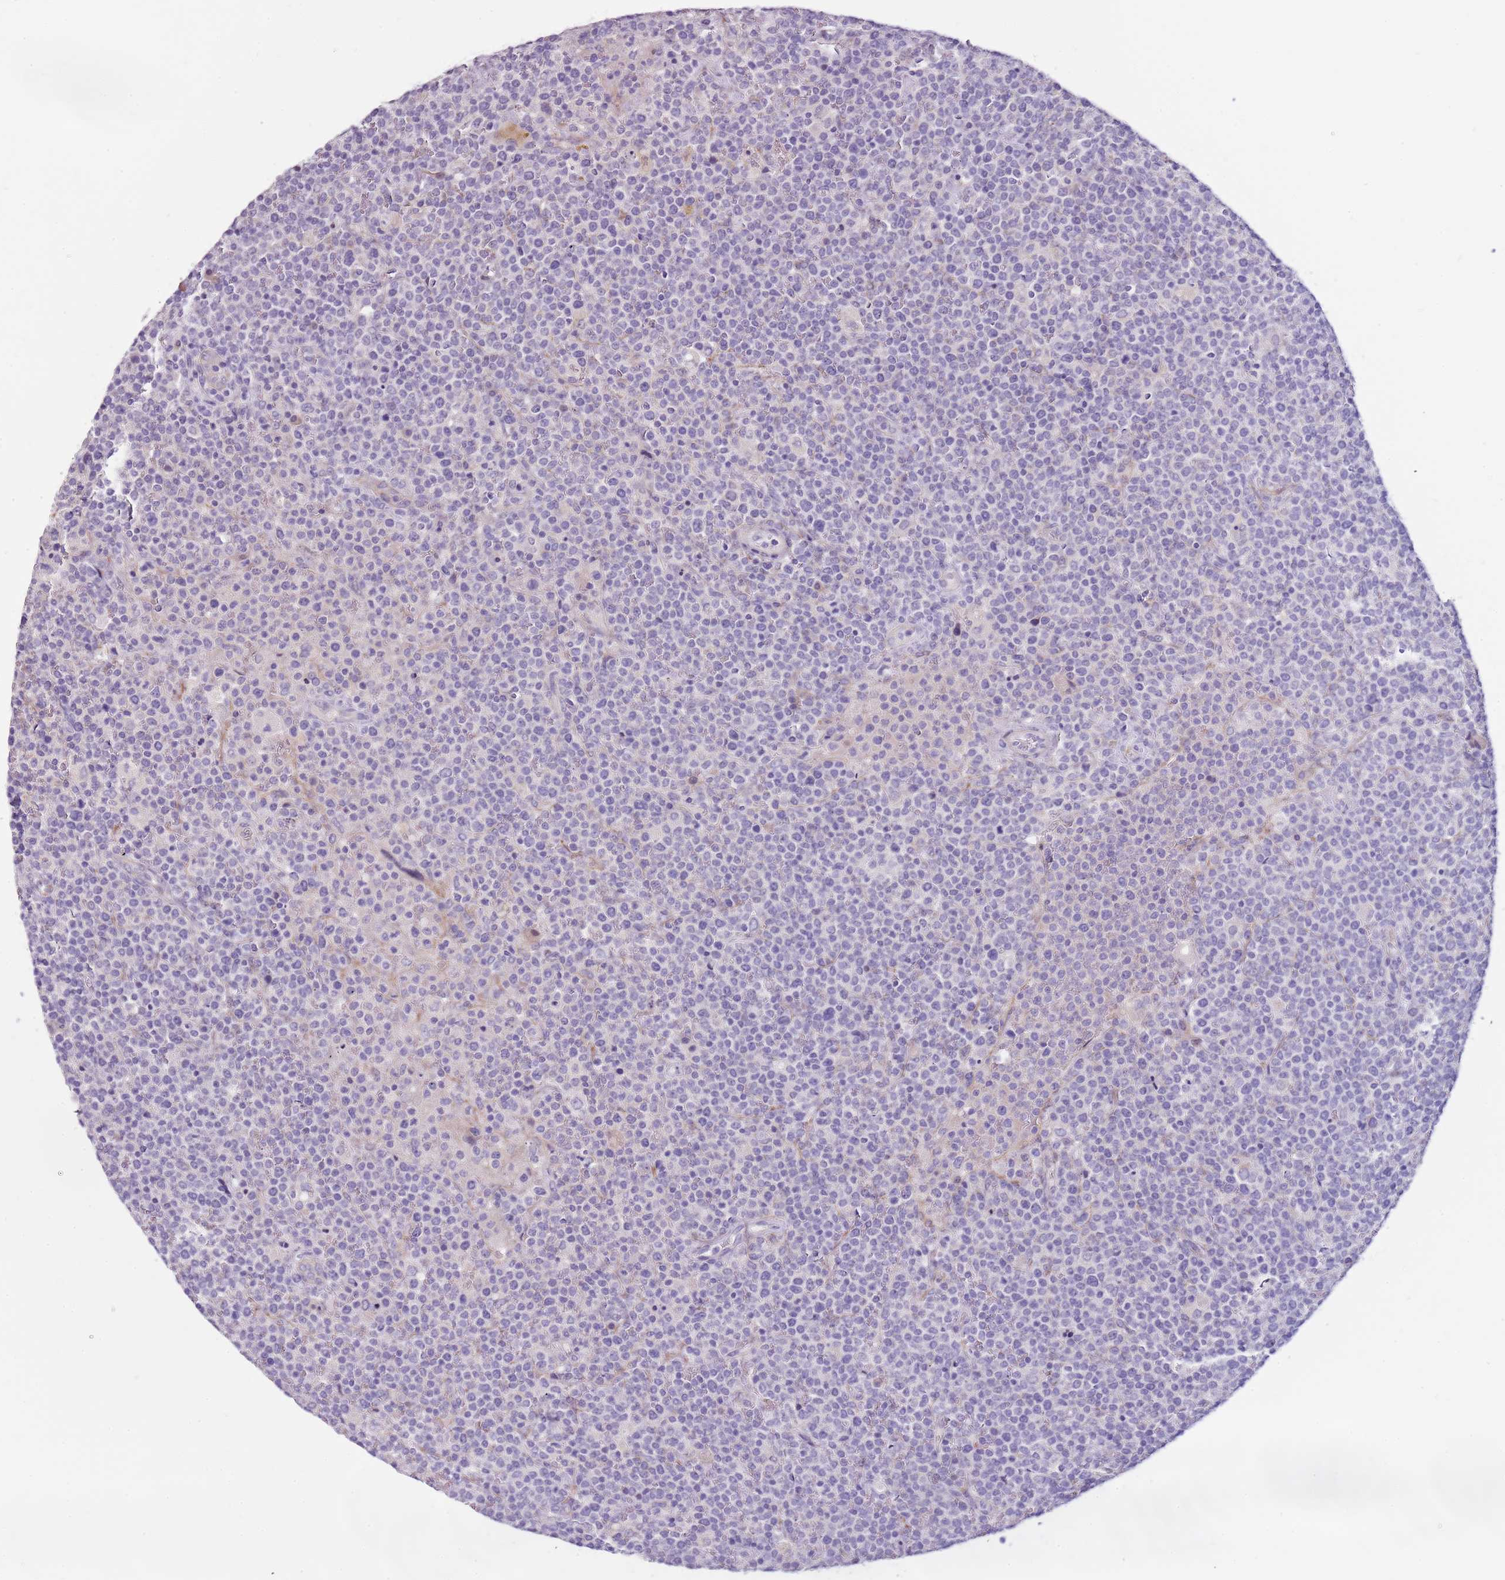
{"staining": {"intensity": "negative", "quantity": "none", "location": "none"}, "tissue": "lymphoma", "cell_type": "Tumor cells", "image_type": "cancer", "snomed": [{"axis": "morphology", "description": "Malignant lymphoma, non-Hodgkin's type, High grade"}, {"axis": "topography", "description": "Lymph node"}], "caption": "High magnification brightfield microscopy of malignant lymphoma, non-Hodgkin's type (high-grade) stained with DAB (brown) and counterstained with hematoxylin (blue): tumor cells show no significant positivity. (Immunohistochemistry, brightfield microscopy, high magnification).", "gene": "NKX2-3", "patient": {"sex": "male", "age": 61}}